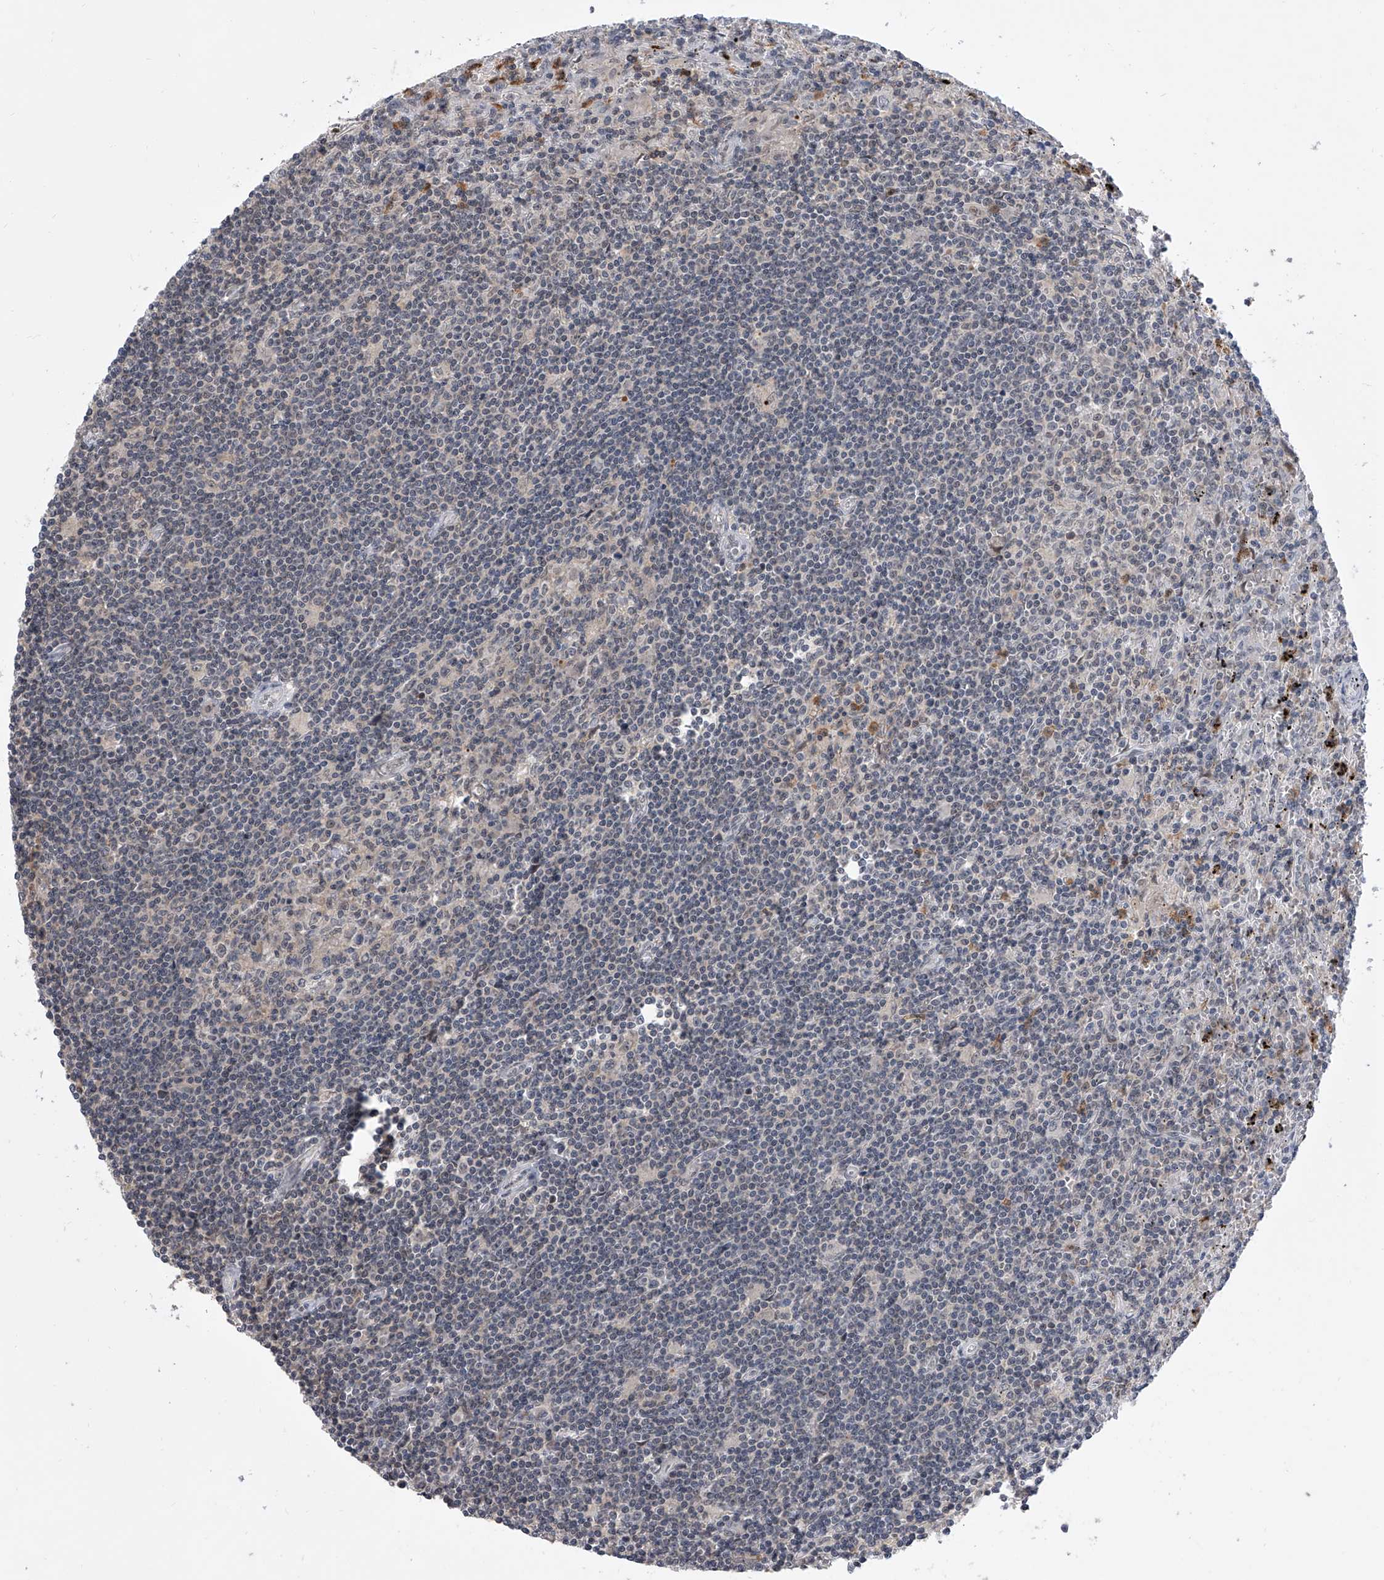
{"staining": {"intensity": "negative", "quantity": "none", "location": "none"}, "tissue": "lymphoma", "cell_type": "Tumor cells", "image_type": "cancer", "snomed": [{"axis": "morphology", "description": "Malignant lymphoma, non-Hodgkin's type, Low grade"}, {"axis": "topography", "description": "Spleen"}], "caption": "Immunohistochemistry (IHC) photomicrograph of neoplastic tissue: human lymphoma stained with DAB reveals no significant protein positivity in tumor cells.", "gene": "BHLHE23", "patient": {"sex": "male", "age": 76}}